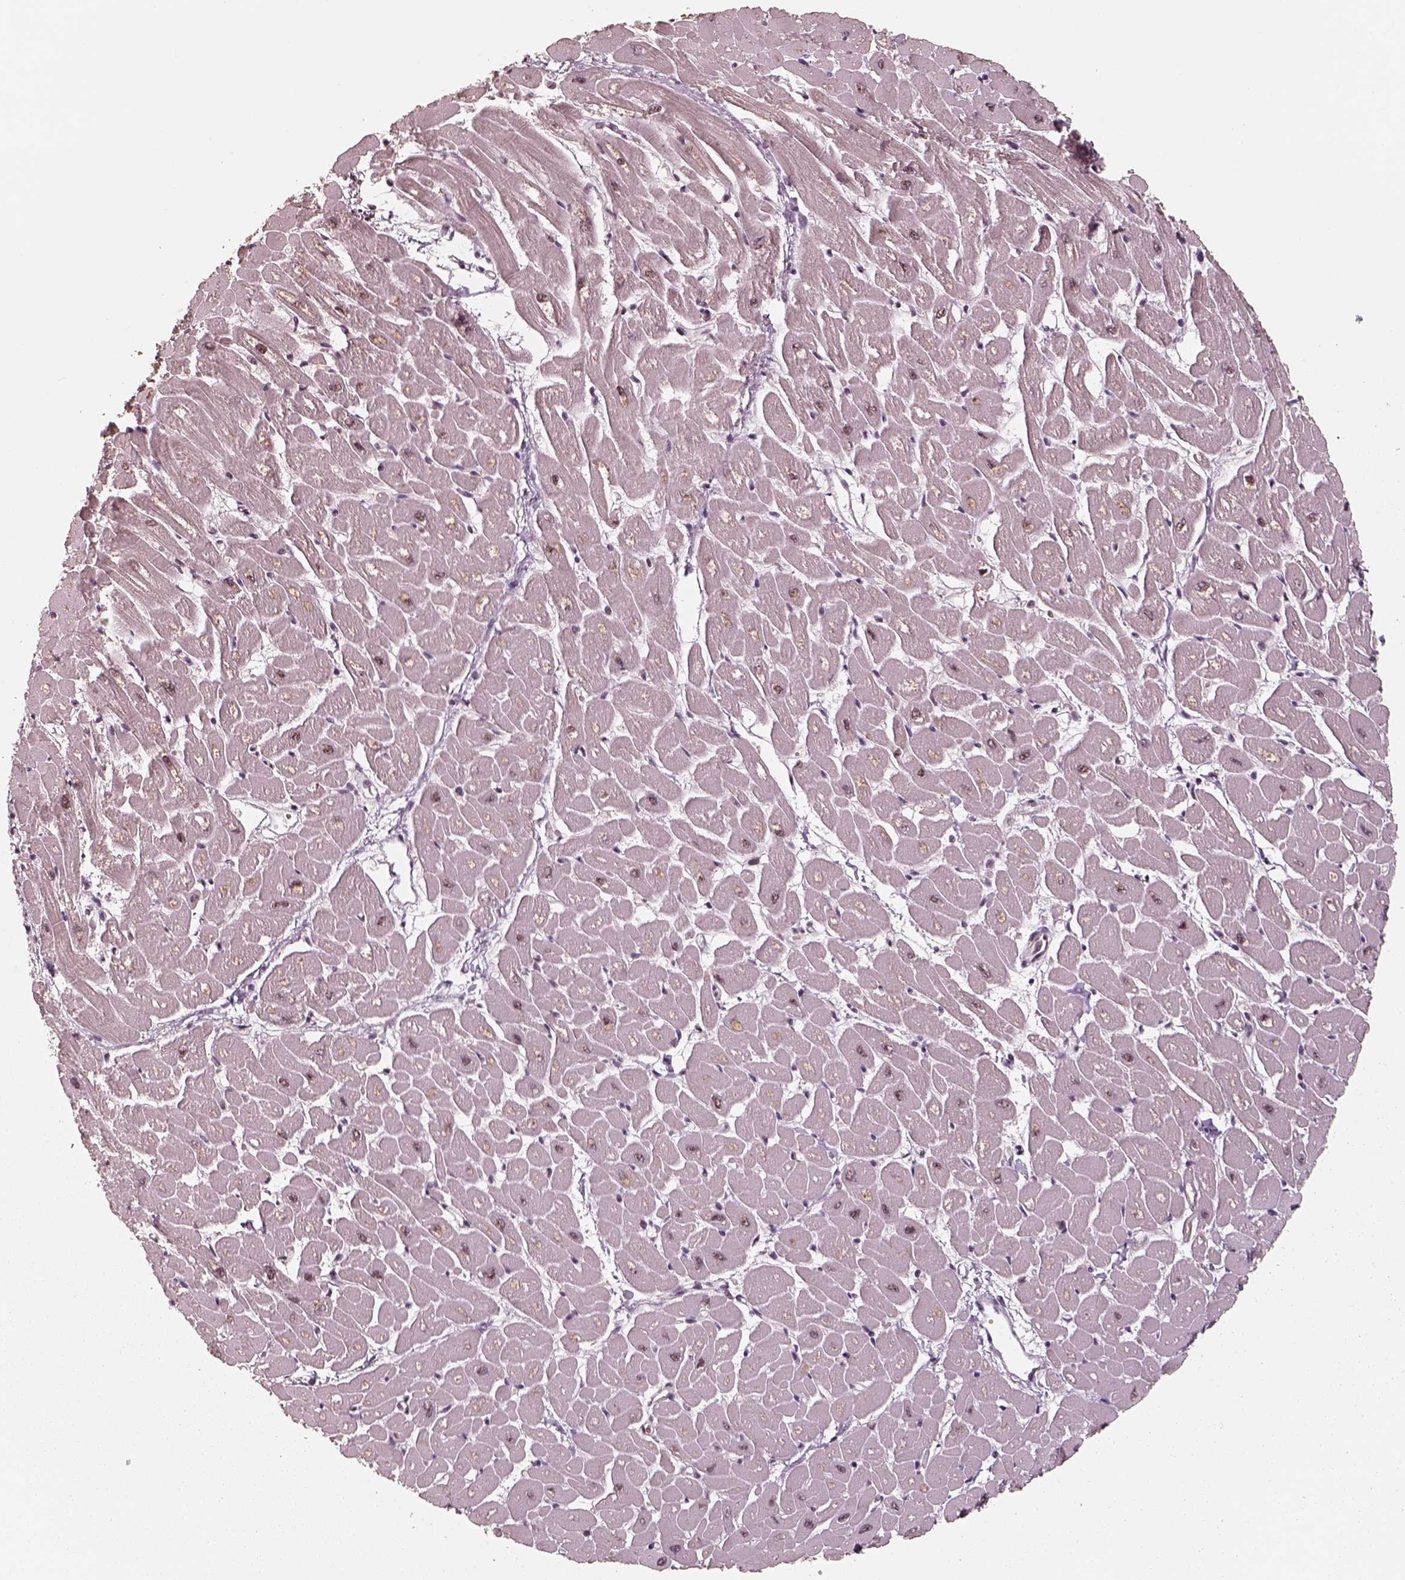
{"staining": {"intensity": "moderate", "quantity": ">75%", "location": "nuclear"}, "tissue": "heart muscle", "cell_type": "Cardiomyocytes", "image_type": "normal", "snomed": [{"axis": "morphology", "description": "Normal tissue, NOS"}, {"axis": "topography", "description": "Heart"}], "caption": "The immunohistochemical stain labels moderate nuclear staining in cardiomyocytes of unremarkable heart muscle. (IHC, brightfield microscopy, high magnification).", "gene": "ATXN7L3", "patient": {"sex": "male", "age": 57}}